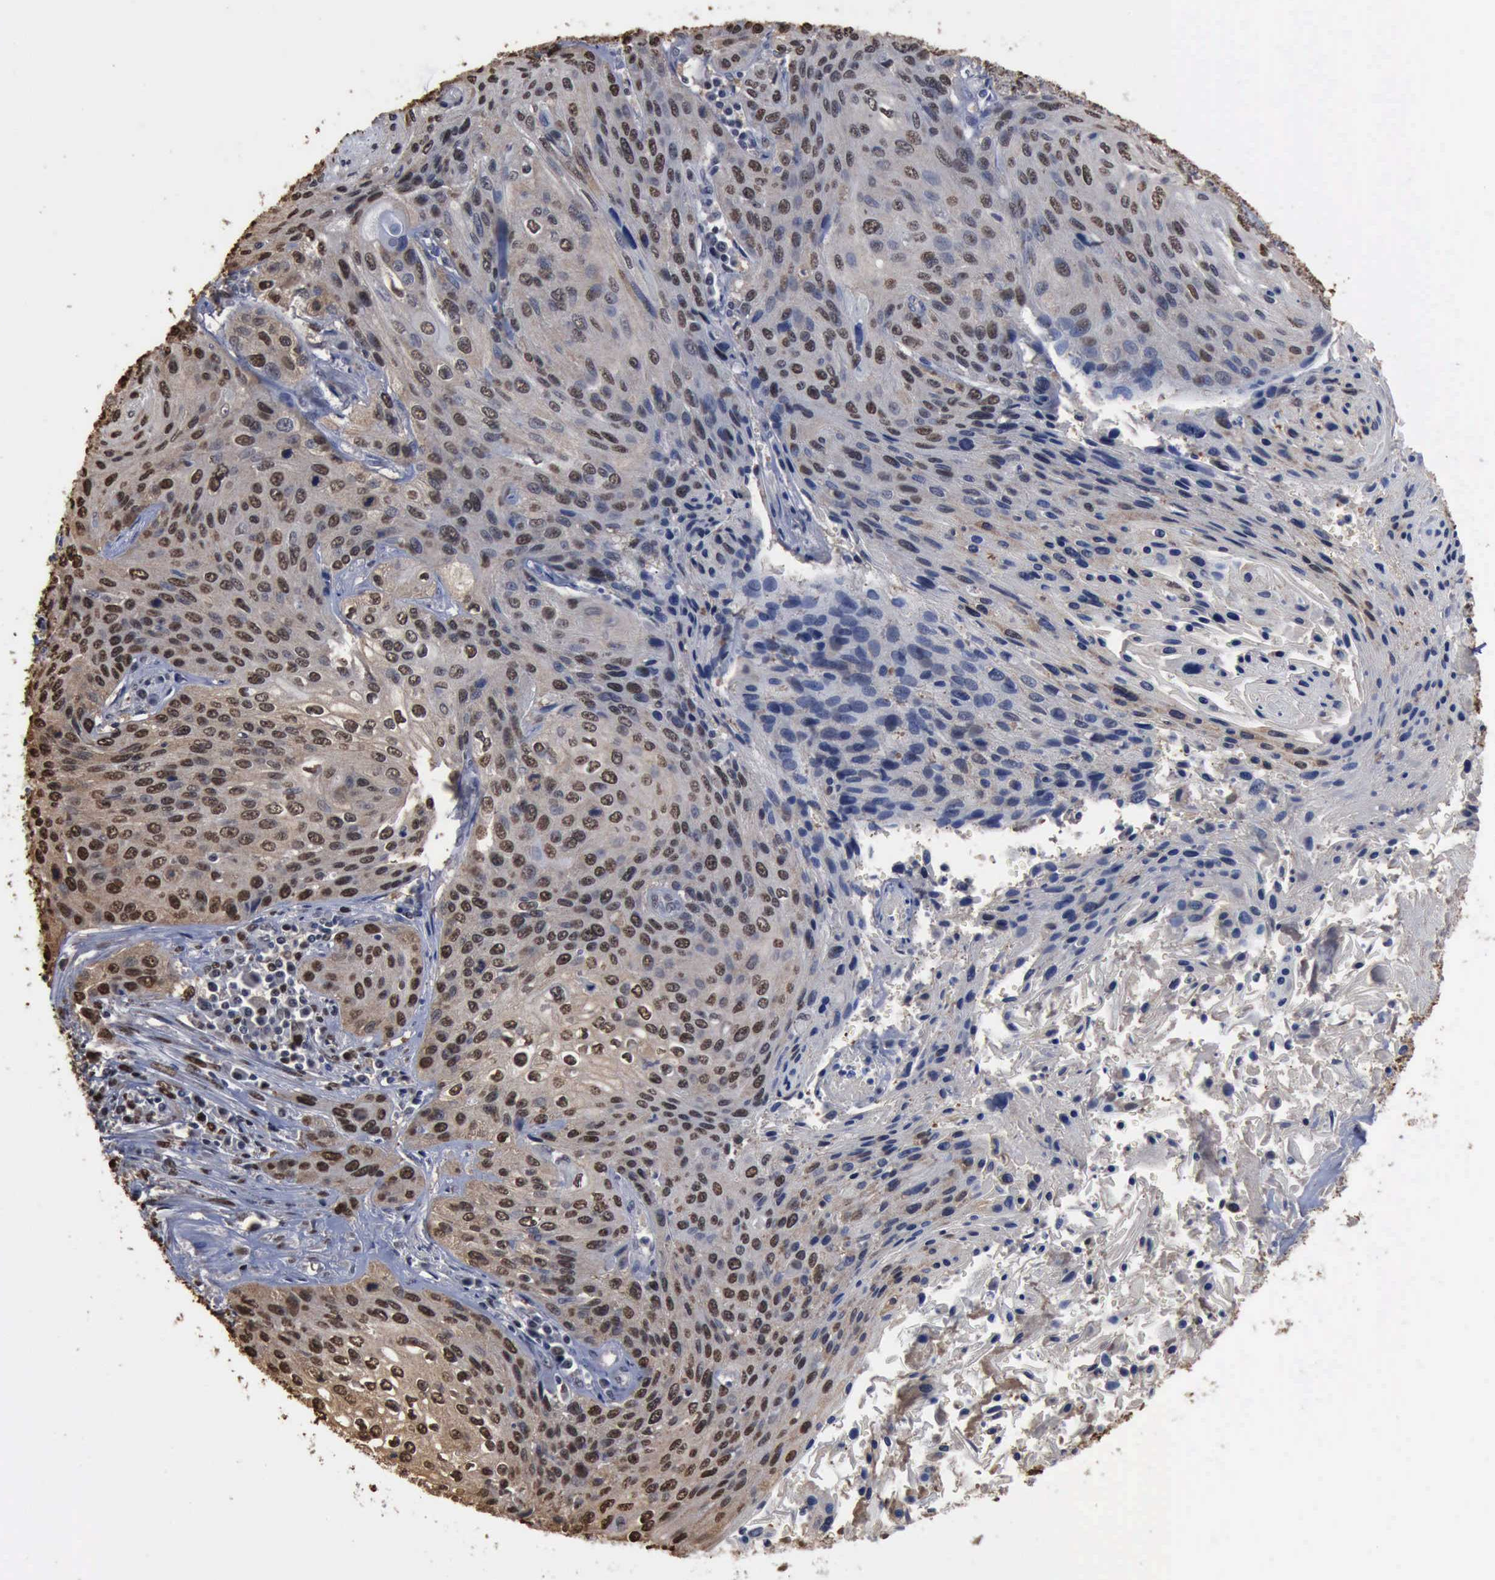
{"staining": {"intensity": "moderate", "quantity": ">75%", "location": "nuclear"}, "tissue": "cervical cancer", "cell_type": "Tumor cells", "image_type": "cancer", "snomed": [{"axis": "morphology", "description": "Squamous cell carcinoma, NOS"}, {"axis": "topography", "description": "Cervix"}], "caption": "The histopathology image shows staining of cervical cancer (squamous cell carcinoma), revealing moderate nuclear protein positivity (brown color) within tumor cells. (Stains: DAB (3,3'-diaminobenzidine) in brown, nuclei in blue, Microscopy: brightfield microscopy at high magnification).", "gene": "PCNA", "patient": {"sex": "female", "age": 32}}